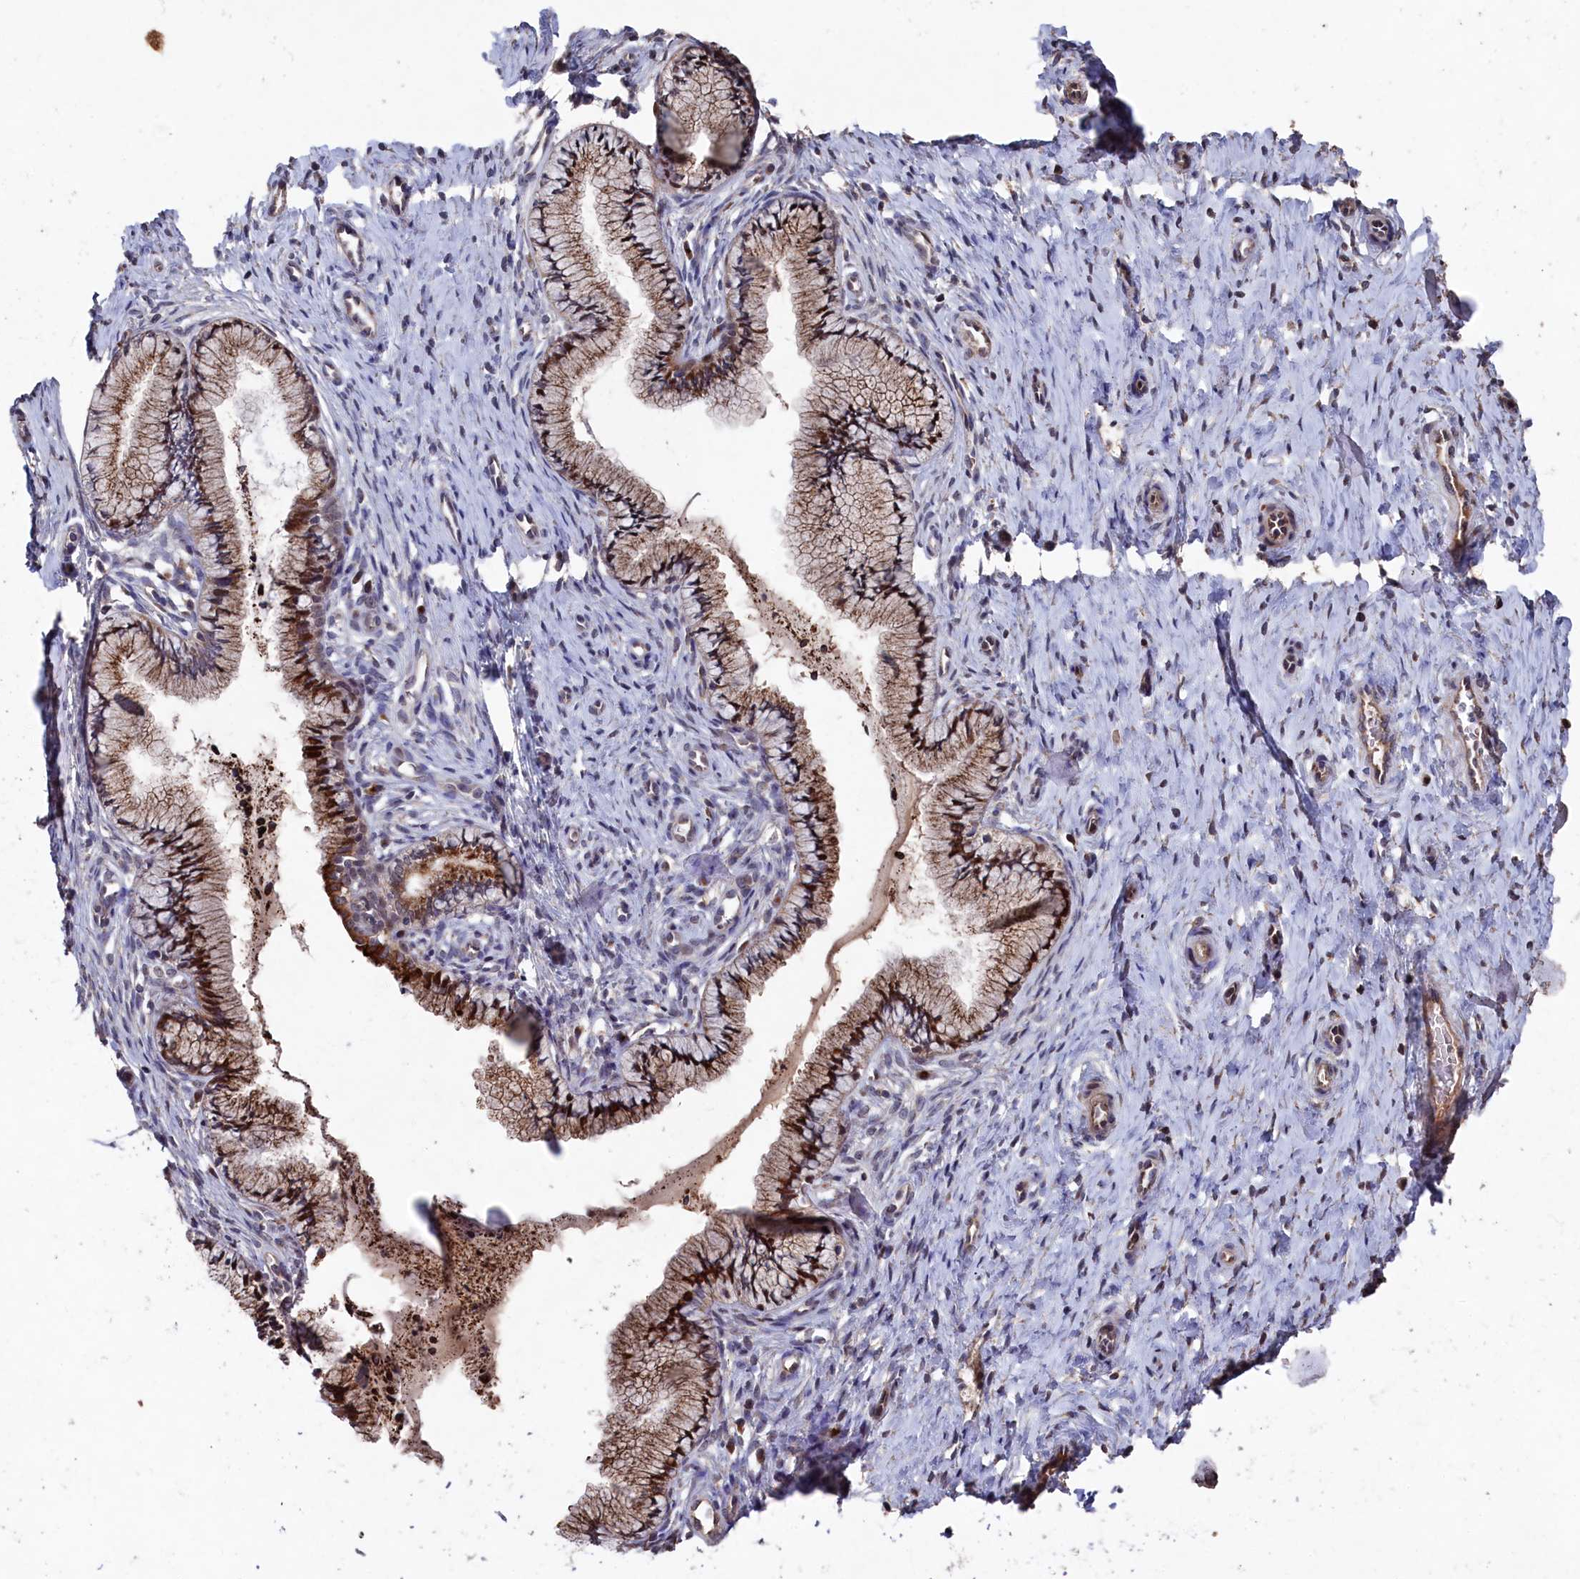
{"staining": {"intensity": "moderate", "quantity": ">75%", "location": "cytoplasmic/membranous,nuclear"}, "tissue": "cervix", "cell_type": "Glandular cells", "image_type": "normal", "snomed": [{"axis": "morphology", "description": "Normal tissue, NOS"}, {"axis": "topography", "description": "Cervix"}], "caption": "Immunohistochemistry of unremarkable cervix displays medium levels of moderate cytoplasmic/membranous,nuclear positivity in about >75% of glandular cells.", "gene": "NAA60", "patient": {"sex": "female", "age": 36}}